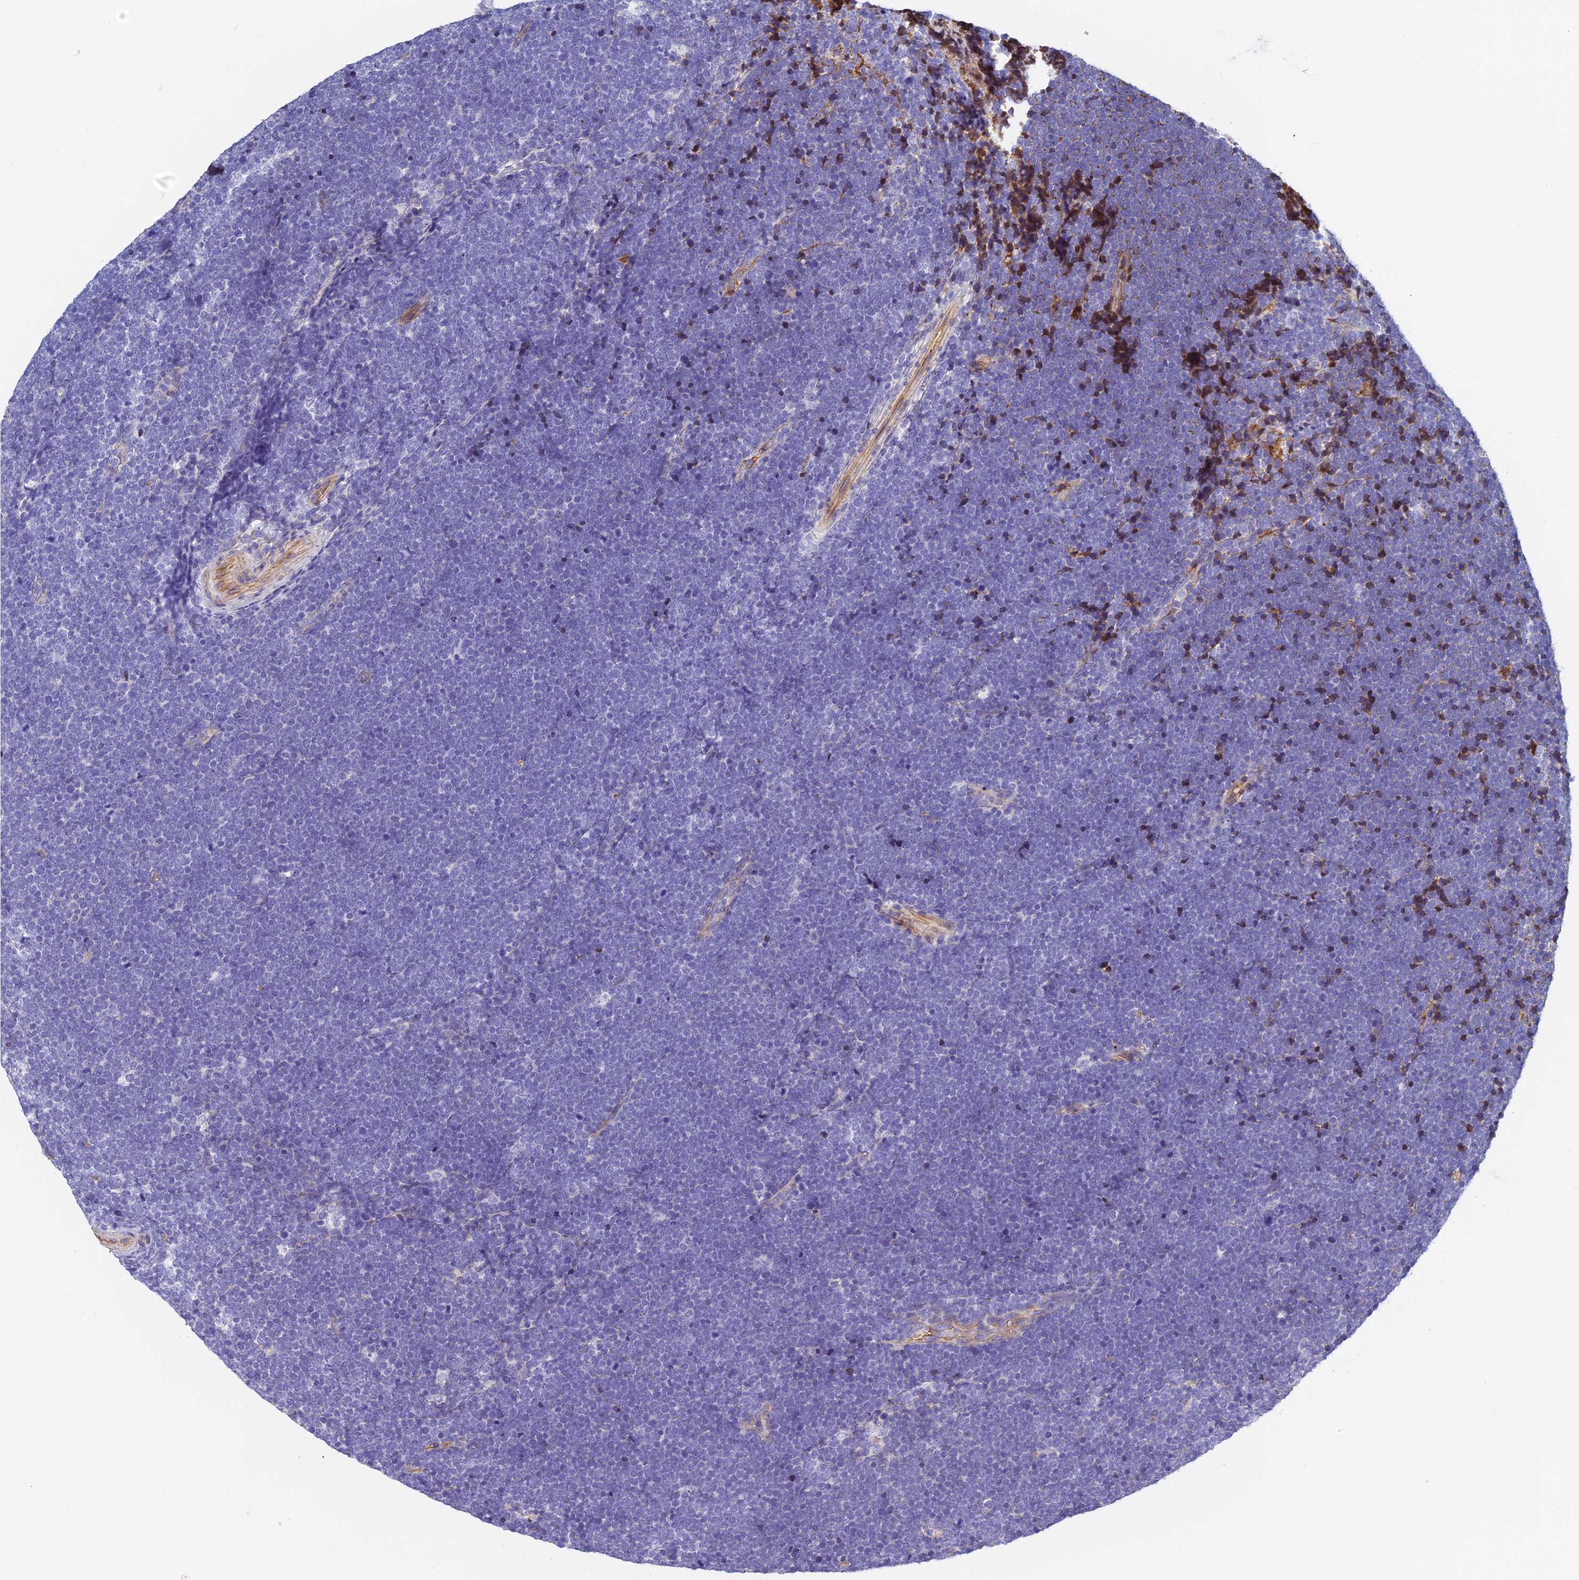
{"staining": {"intensity": "negative", "quantity": "none", "location": "none"}, "tissue": "lymphoma", "cell_type": "Tumor cells", "image_type": "cancer", "snomed": [{"axis": "morphology", "description": "Malignant lymphoma, non-Hodgkin's type, High grade"}, {"axis": "topography", "description": "Lymph node"}], "caption": "Human high-grade malignant lymphoma, non-Hodgkin's type stained for a protein using IHC displays no expression in tumor cells.", "gene": "ITIH1", "patient": {"sex": "male", "age": 13}}